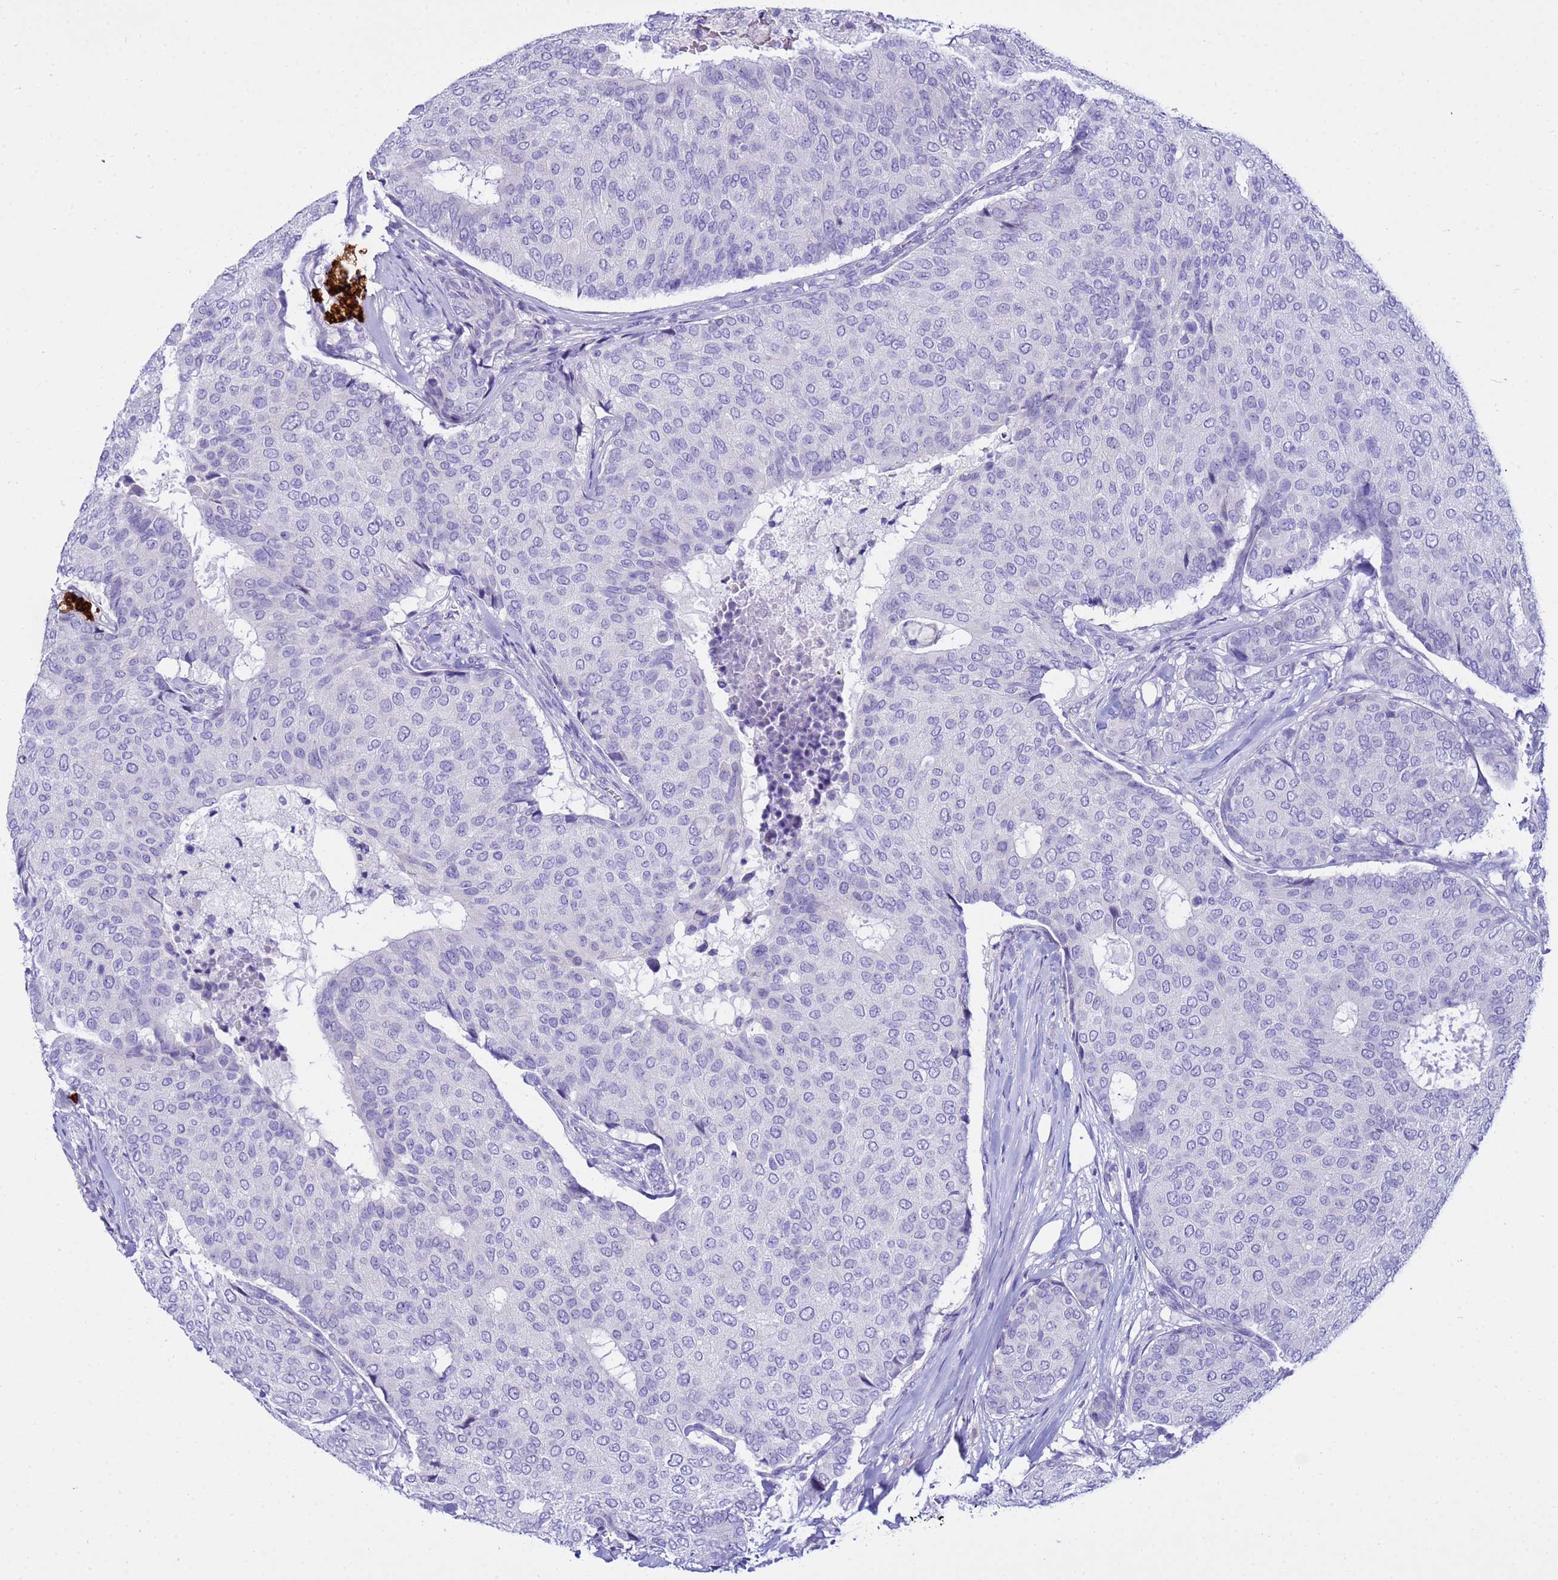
{"staining": {"intensity": "negative", "quantity": "none", "location": "none"}, "tissue": "breast cancer", "cell_type": "Tumor cells", "image_type": "cancer", "snomed": [{"axis": "morphology", "description": "Duct carcinoma"}, {"axis": "topography", "description": "Breast"}], "caption": "There is no significant positivity in tumor cells of breast cancer.", "gene": "IGSF11", "patient": {"sex": "female", "age": 75}}